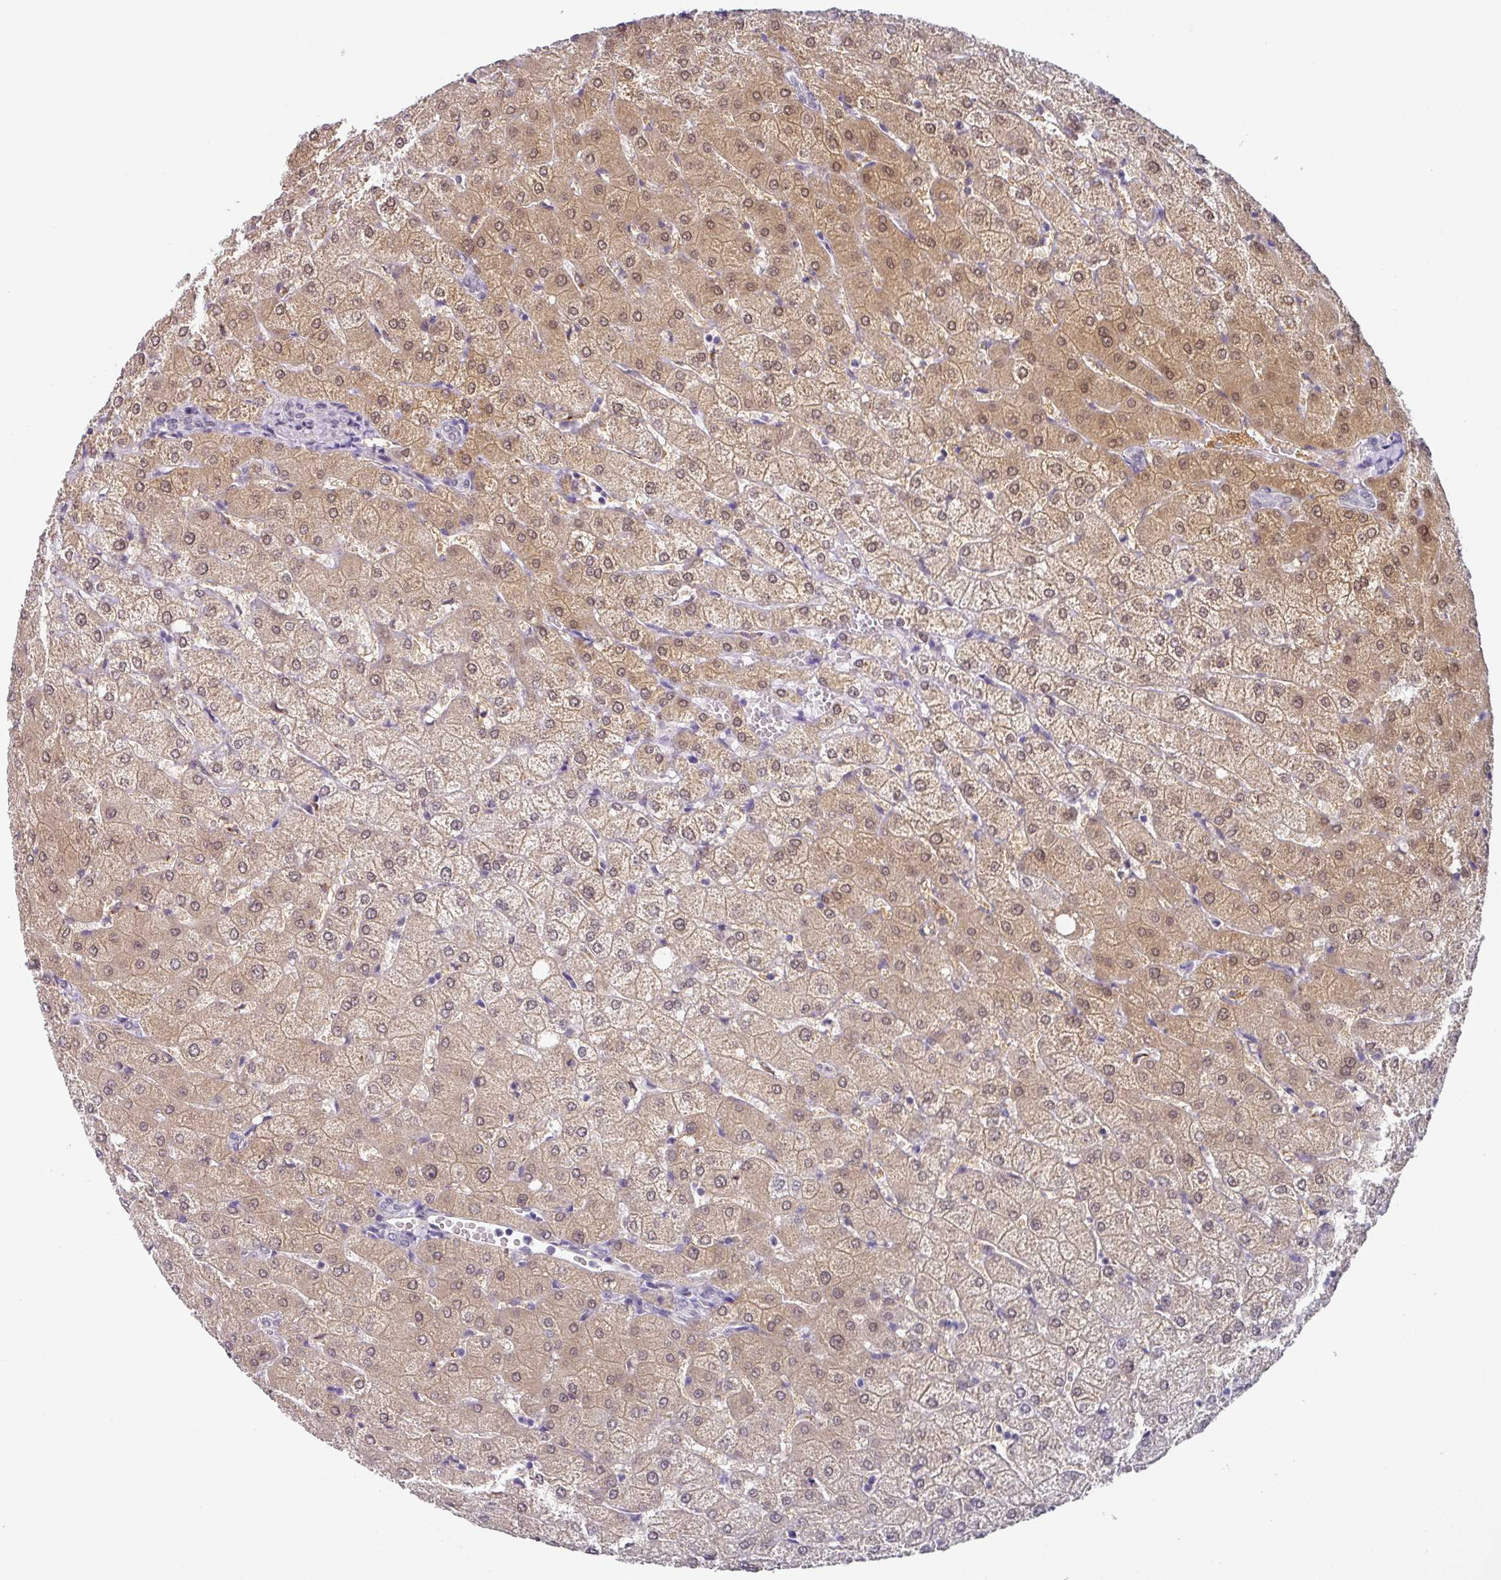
{"staining": {"intensity": "negative", "quantity": "none", "location": "none"}, "tissue": "liver", "cell_type": "Cholangiocytes", "image_type": "normal", "snomed": [{"axis": "morphology", "description": "Normal tissue, NOS"}, {"axis": "topography", "description": "Liver"}], "caption": "The immunohistochemistry (IHC) micrograph has no significant expression in cholangiocytes of liver.", "gene": "C1QB", "patient": {"sex": "female", "age": 54}}